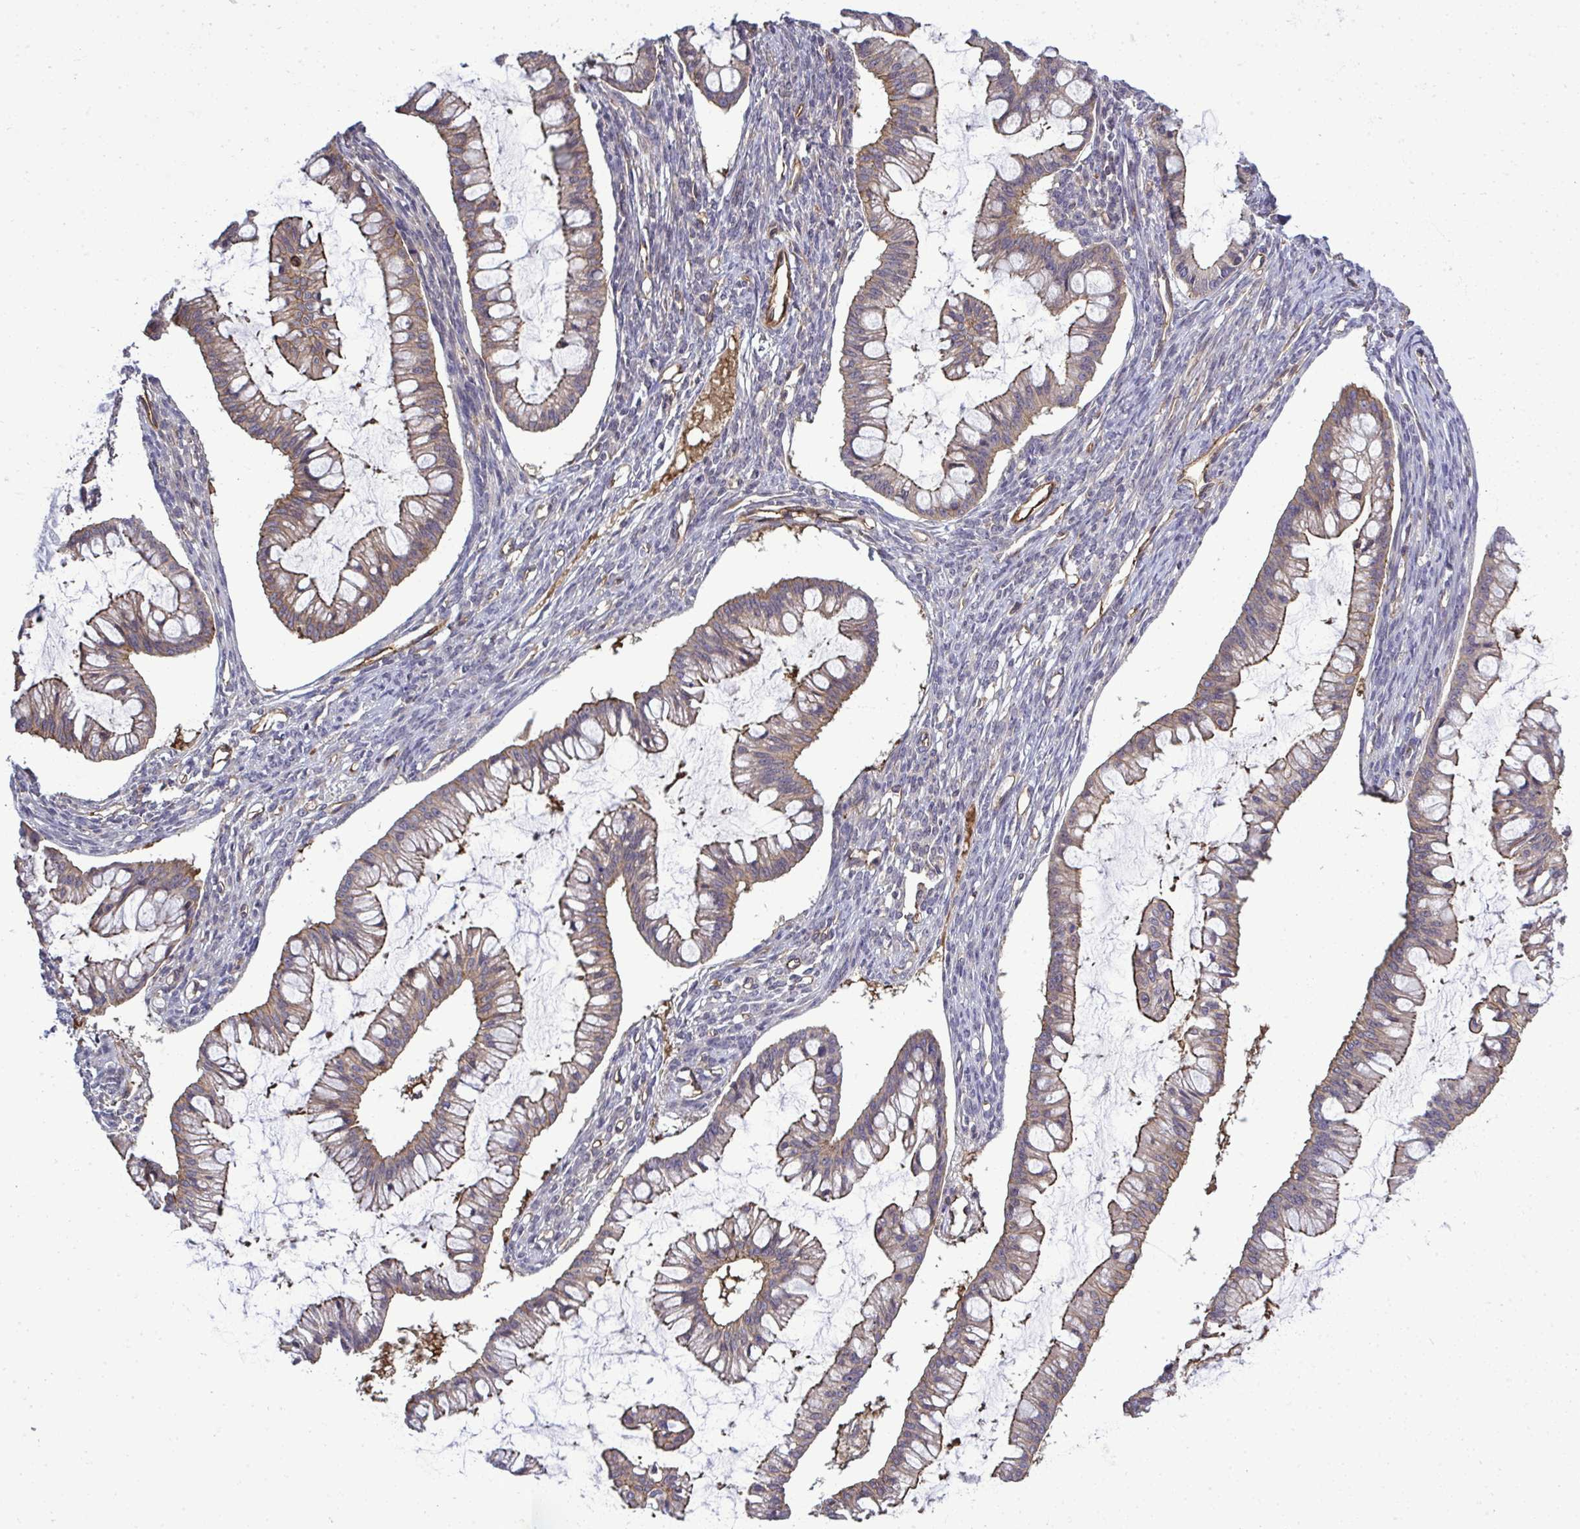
{"staining": {"intensity": "moderate", "quantity": "25%-75%", "location": "cytoplasmic/membranous"}, "tissue": "ovarian cancer", "cell_type": "Tumor cells", "image_type": "cancer", "snomed": [{"axis": "morphology", "description": "Cystadenocarcinoma, mucinous, NOS"}, {"axis": "topography", "description": "Ovary"}], "caption": "Ovarian mucinous cystadenocarcinoma tissue displays moderate cytoplasmic/membranous expression in approximately 25%-75% of tumor cells", "gene": "FUT10", "patient": {"sex": "female", "age": 73}}